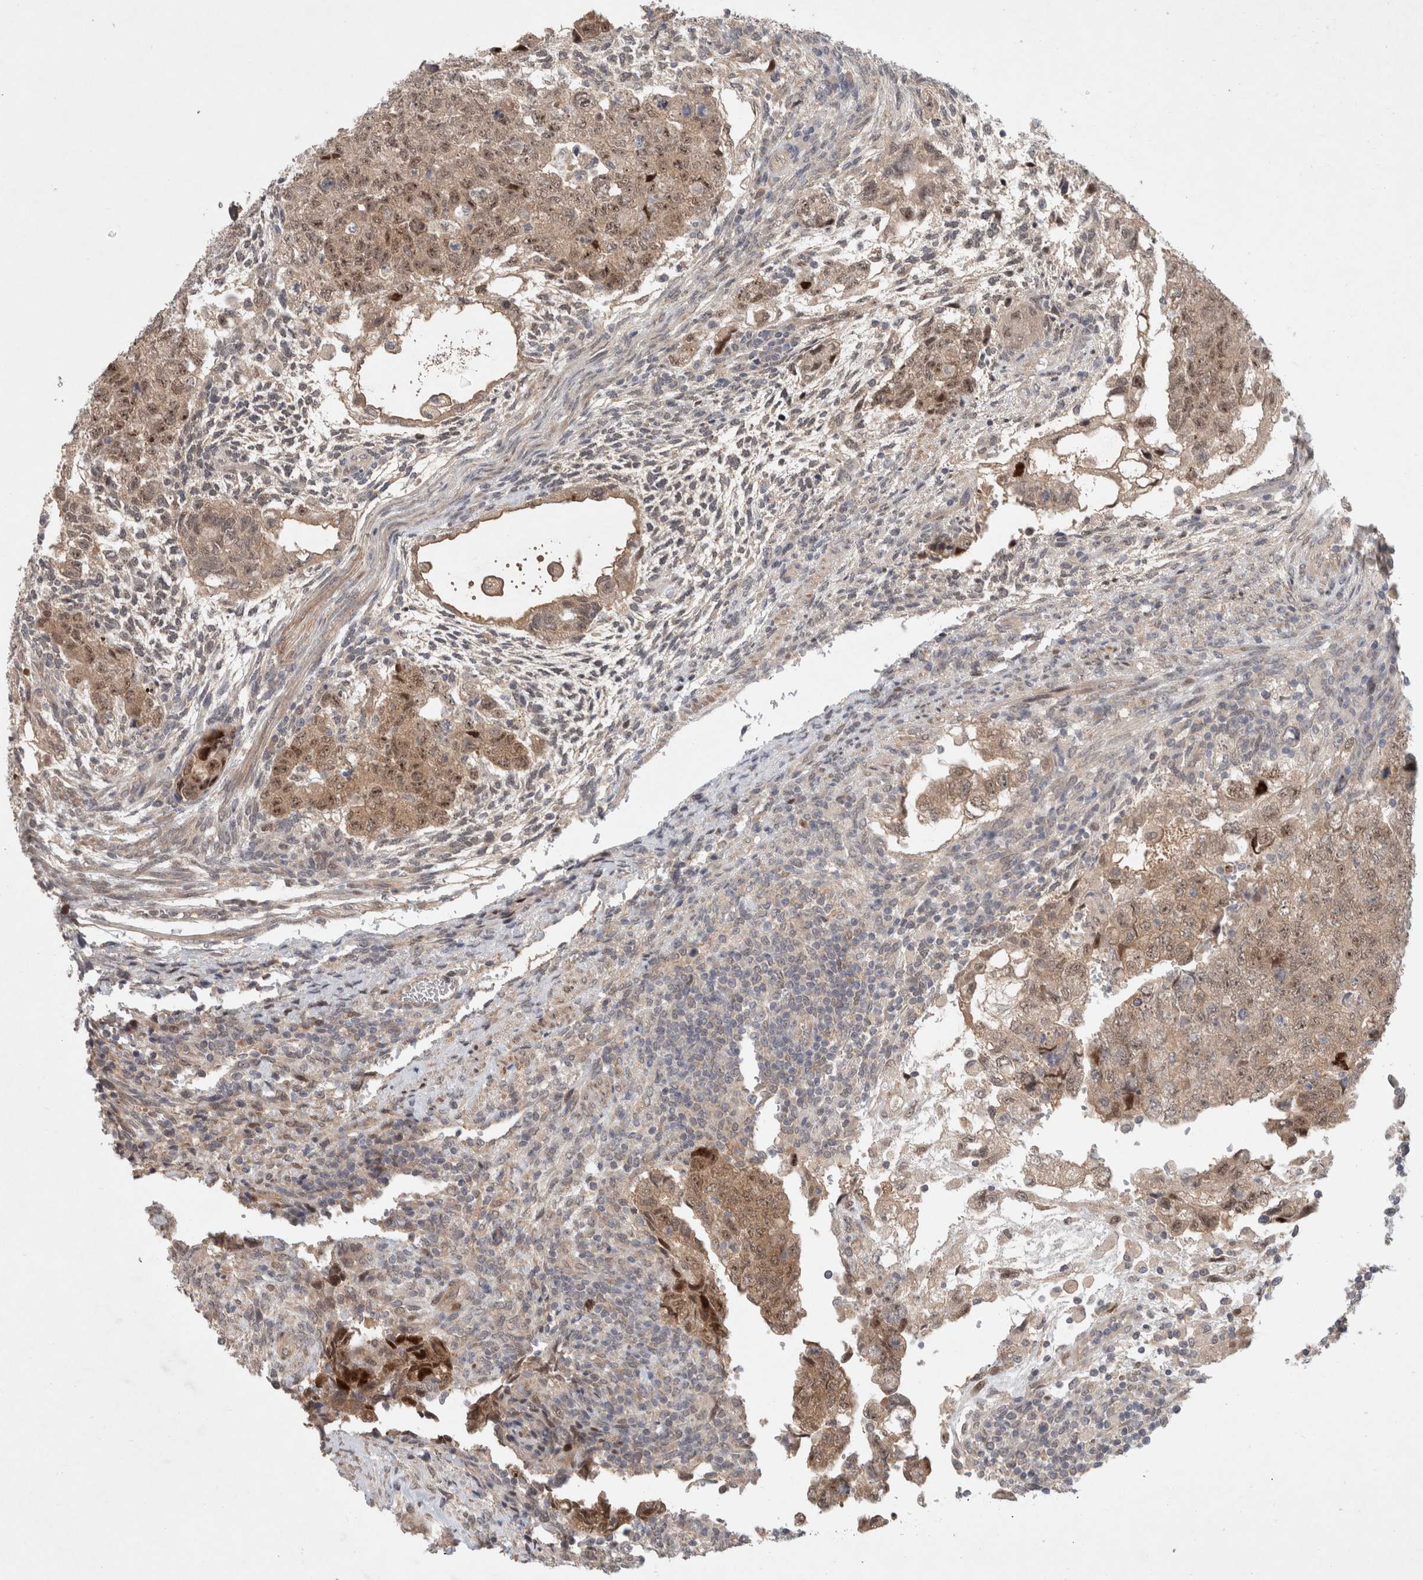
{"staining": {"intensity": "moderate", "quantity": ">75%", "location": "cytoplasmic/membranous,nuclear"}, "tissue": "testis cancer", "cell_type": "Tumor cells", "image_type": "cancer", "snomed": [{"axis": "morphology", "description": "Normal tissue, NOS"}, {"axis": "morphology", "description": "Carcinoma, Embryonal, NOS"}, {"axis": "topography", "description": "Testis"}], "caption": "Moderate cytoplasmic/membranous and nuclear protein staining is identified in about >75% of tumor cells in testis cancer (embryonal carcinoma). The staining was performed using DAB, with brown indicating positive protein expression. Nuclei are stained blue with hematoxylin.", "gene": "RASAL2", "patient": {"sex": "male", "age": 36}}